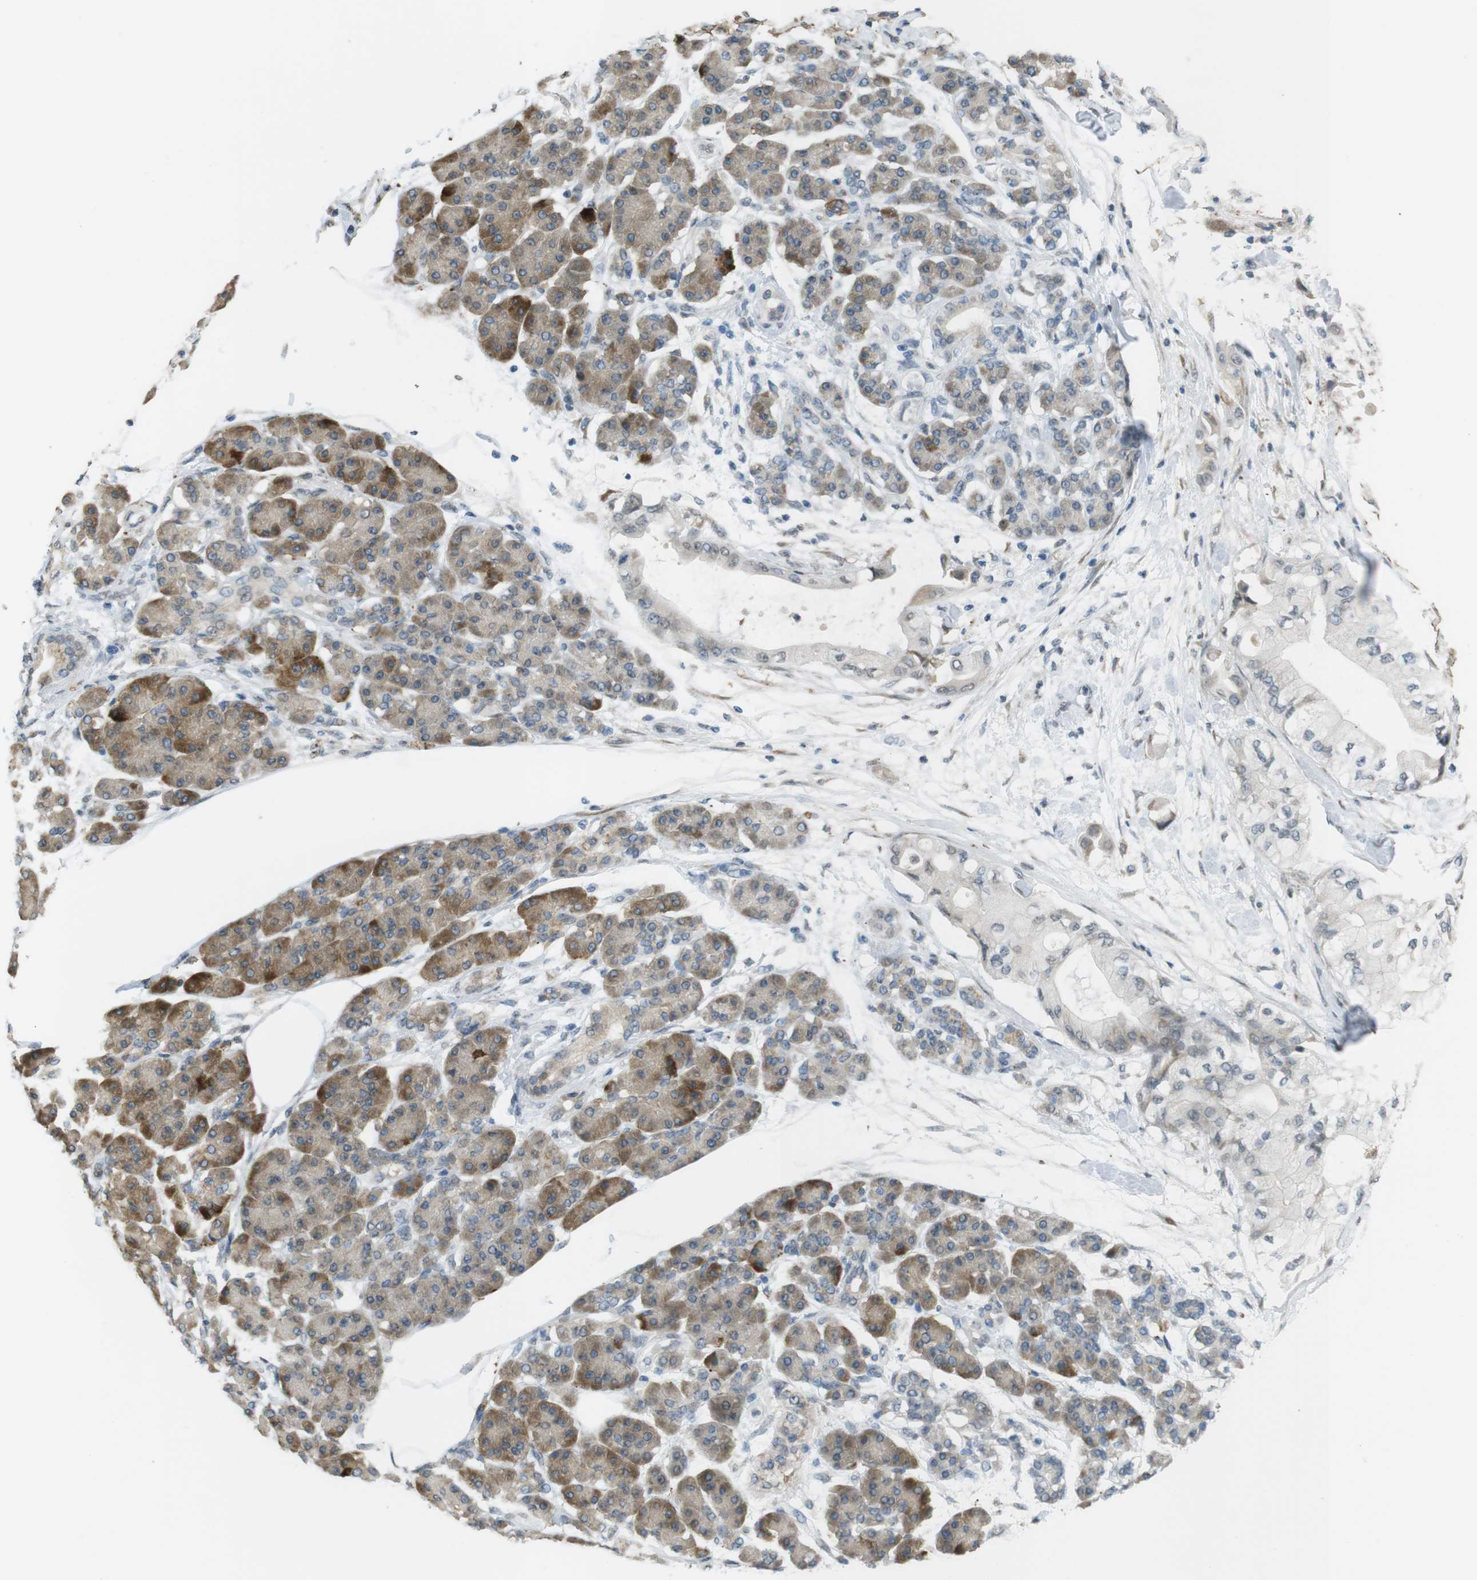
{"staining": {"intensity": "weak", "quantity": "<25%", "location": "cytoplasmic/membranous"}, "tissue": "pancreatic cancer", "cell_type": "Tumor cells", "image_type": "cancer", "snomed": [{"axis": "morphology", "description": "Adenocarcinoma, NOS"}, {"axis": "morphology", "description": "Adenocarcinoma, metastatic, NOS"}, {"axis": "topography", "description": "Lymph node"}, {"axis": "topography", "description": "Pancreas"}, {"axis": "topography", "description": "Duodenum"}], "caption": "High magnification brightfield microscopy of pancreatic adenocarcinoma stained with DAB (3,3'-diaminobenzidine) (brown) and counterstained with hematoxylin (blue): tumor cells show no significant positivity. (IHC, brightfield microscopy, high magnification).", "gene": "FZD10", "patient": {"sex": "female", "age": 64}}